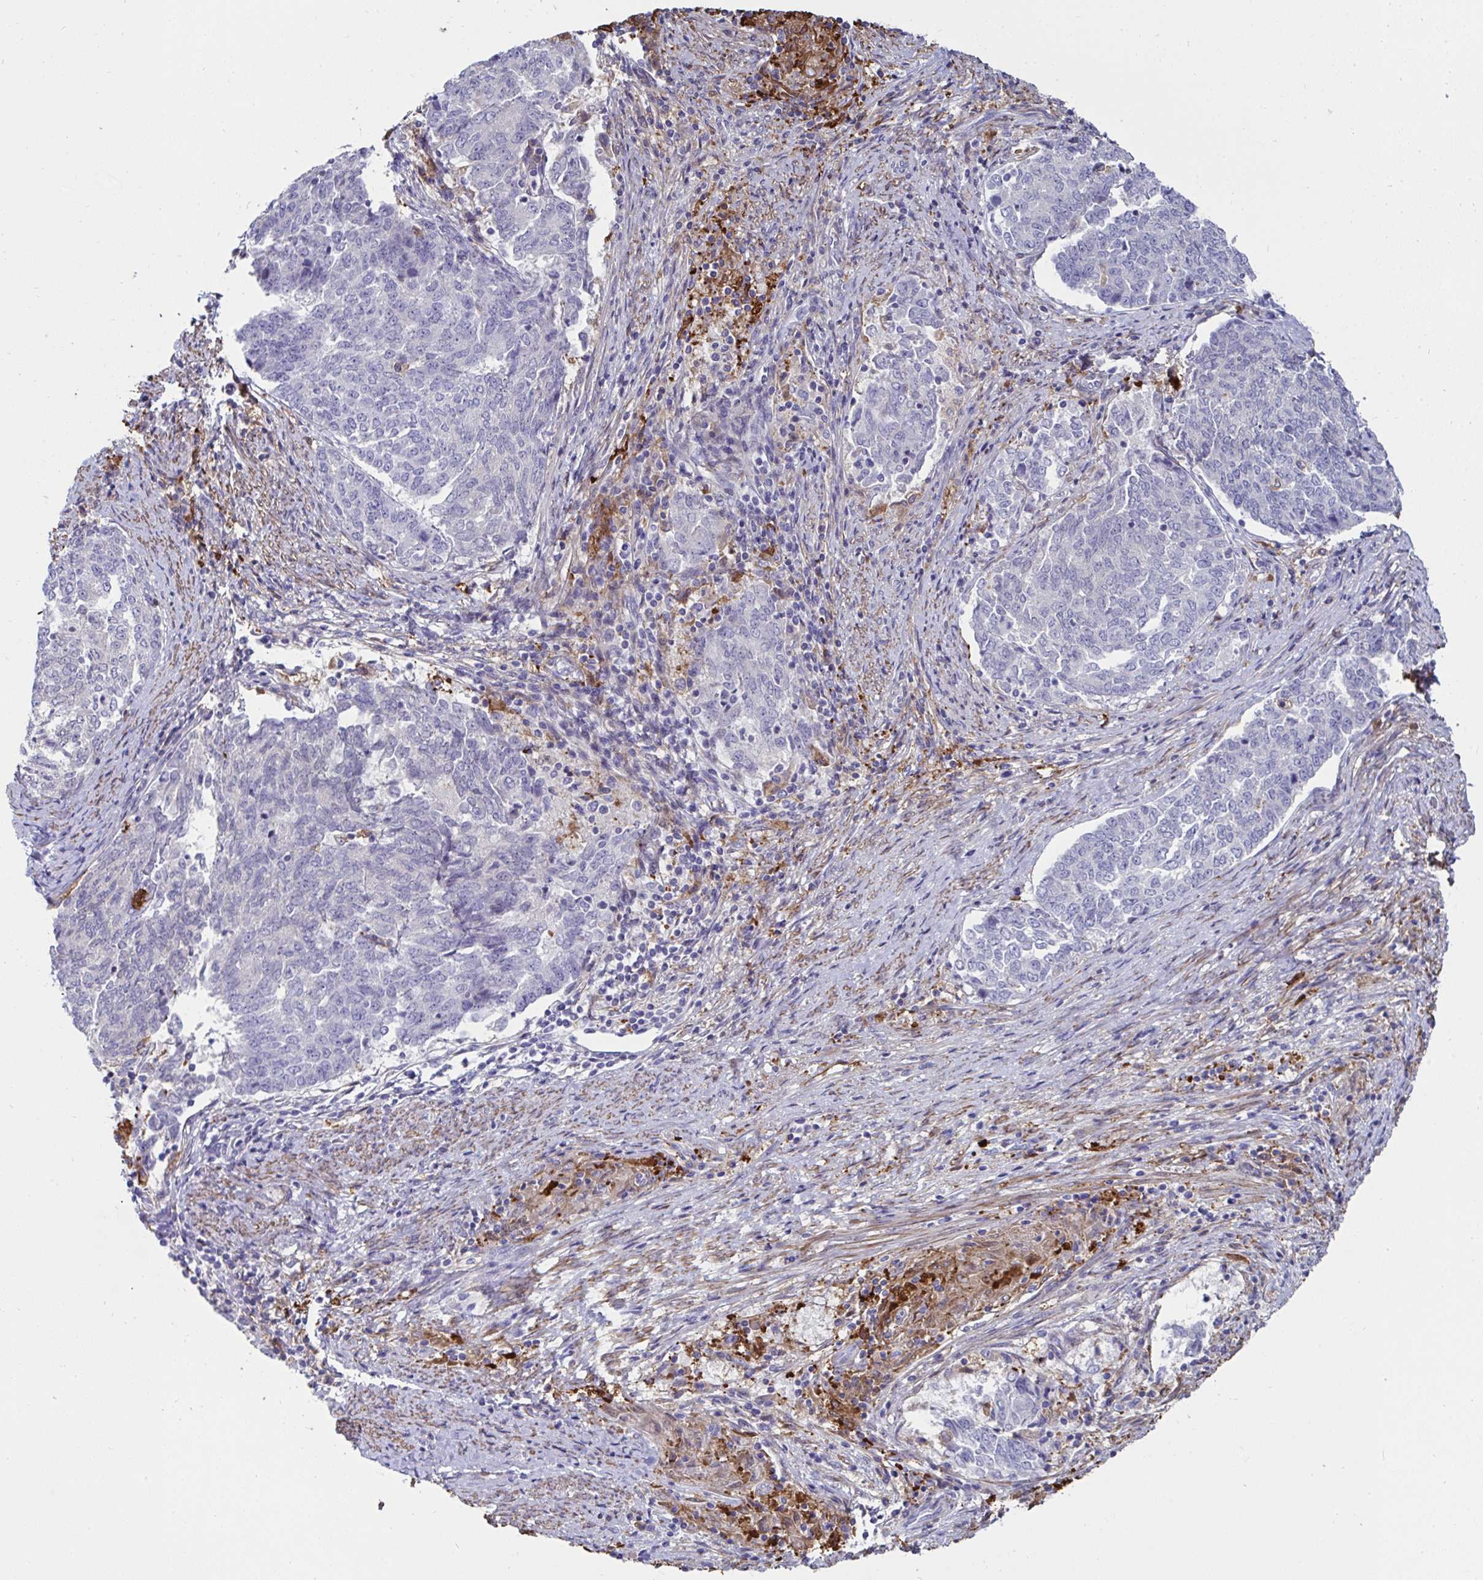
{"staining": {"intensity": "negative", "quantity": "none", "location": "none"}, "tissue": "endometrial cancer", "cell_type": "Tumor cells", "image_type": "cancer", "snomed": [{"axis": "morphology", "description": "Adenocarcinoma, NOS"}, {"axis": "topography", "description": "Endometrium"}], "caption": "There is no significant positivity in tumor cells of endometrial cancer. Nuclei are stained in blue.", "gene": "FBXL13", "patient": {"sex": "female", "age": 80}}